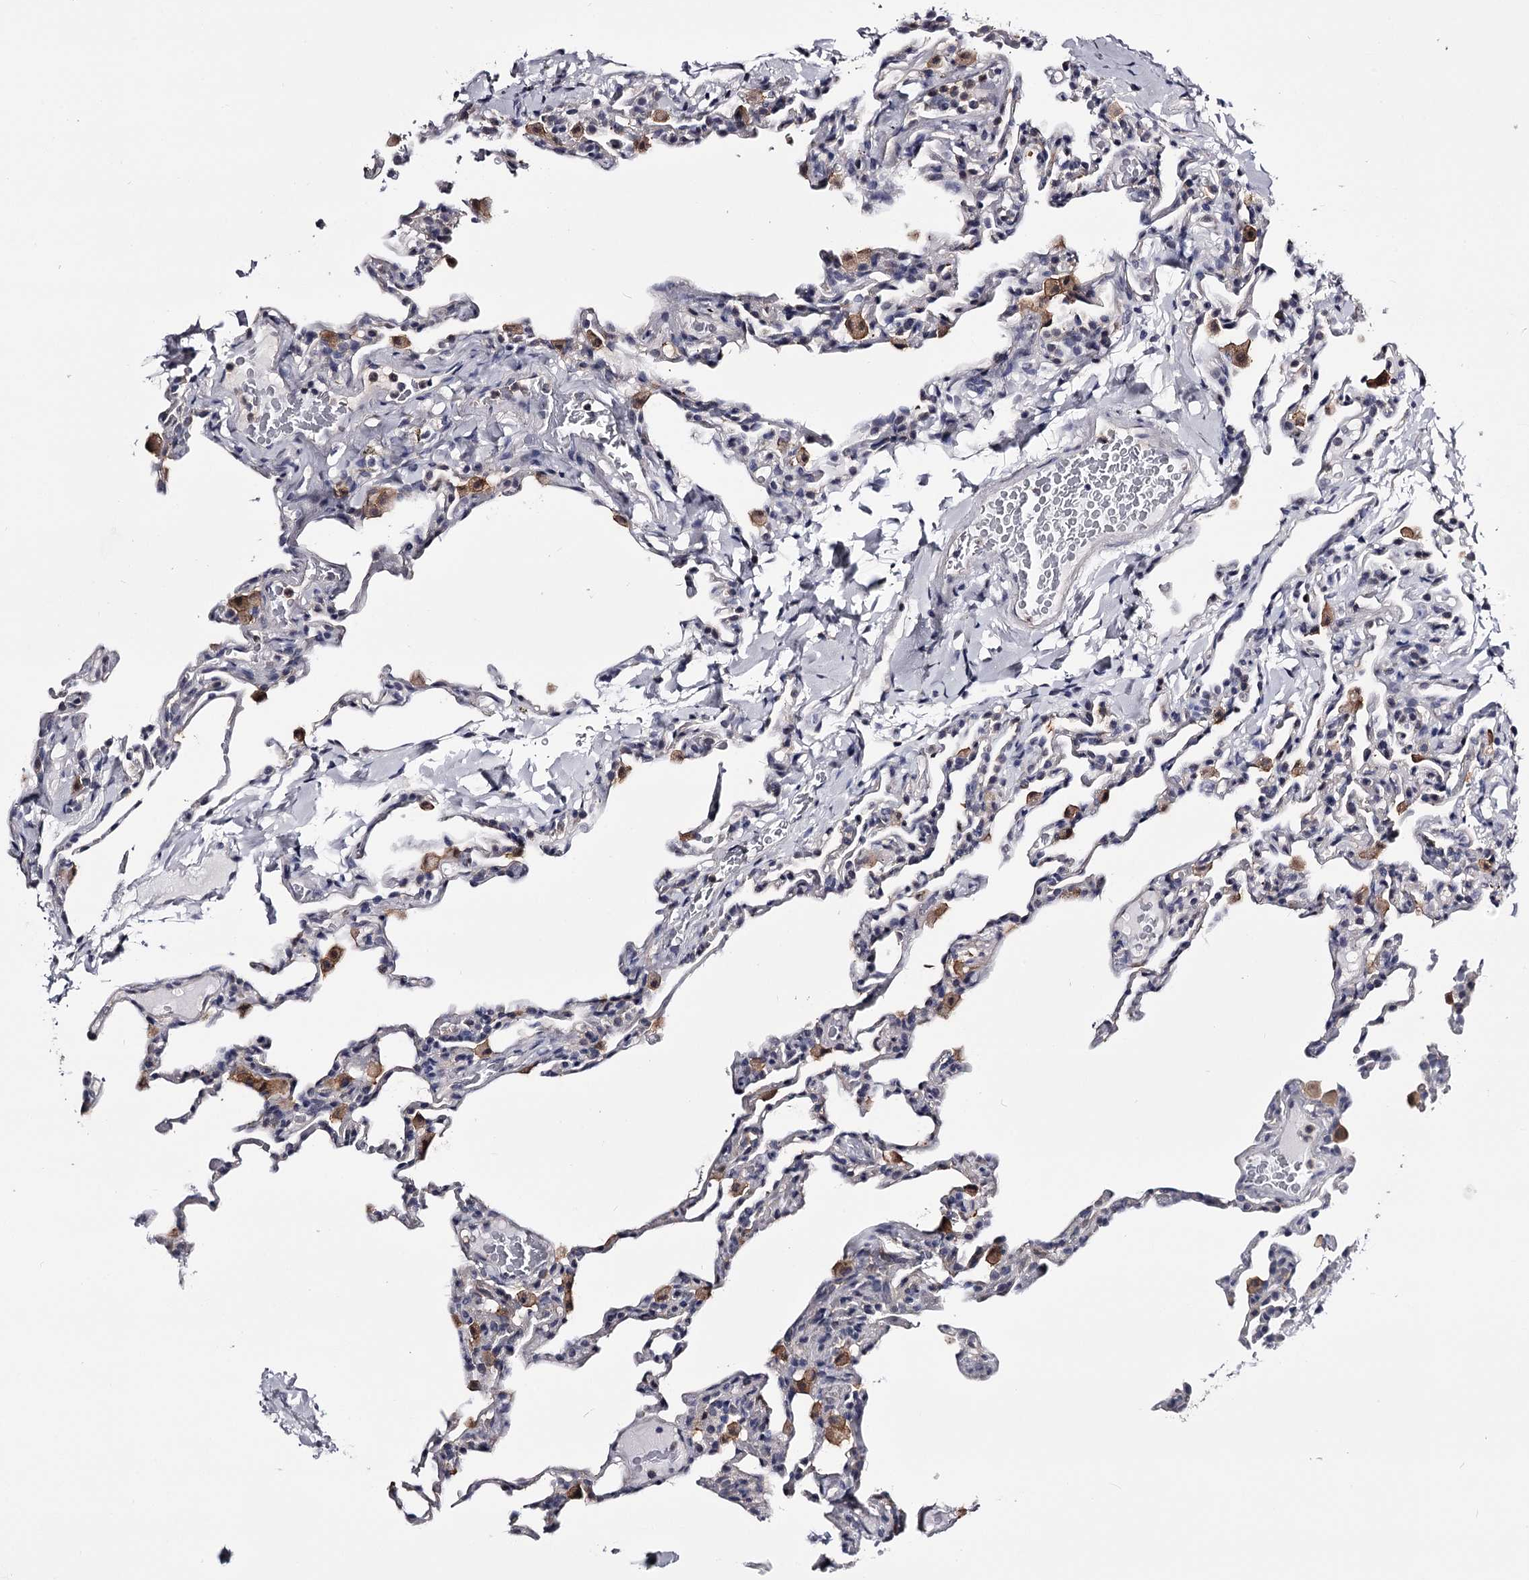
{"staining": {"intensity": "negative", "quantity": "none", "location": "none"}, "tissue": "lung", "cell_type": "Alveolar cells", "image_type": "normal", "snomed": [{"axis": "morphology", "description": "Normal tissue, NOS"}, {"axis": "topography", "description": "Lung"}], "caption": "Immunohistochemical staining of normal lung shows no significant expression in alveolar cells. The staining was performed using DAB (3,3'-diaminobenzidine) to visualize the protein expression in brown, while the nuclei were stained in blue with hematoxylin (Magnification: 20x).", "gene": "GSTO1", "patient": {"sex": "male", "age": 20}}